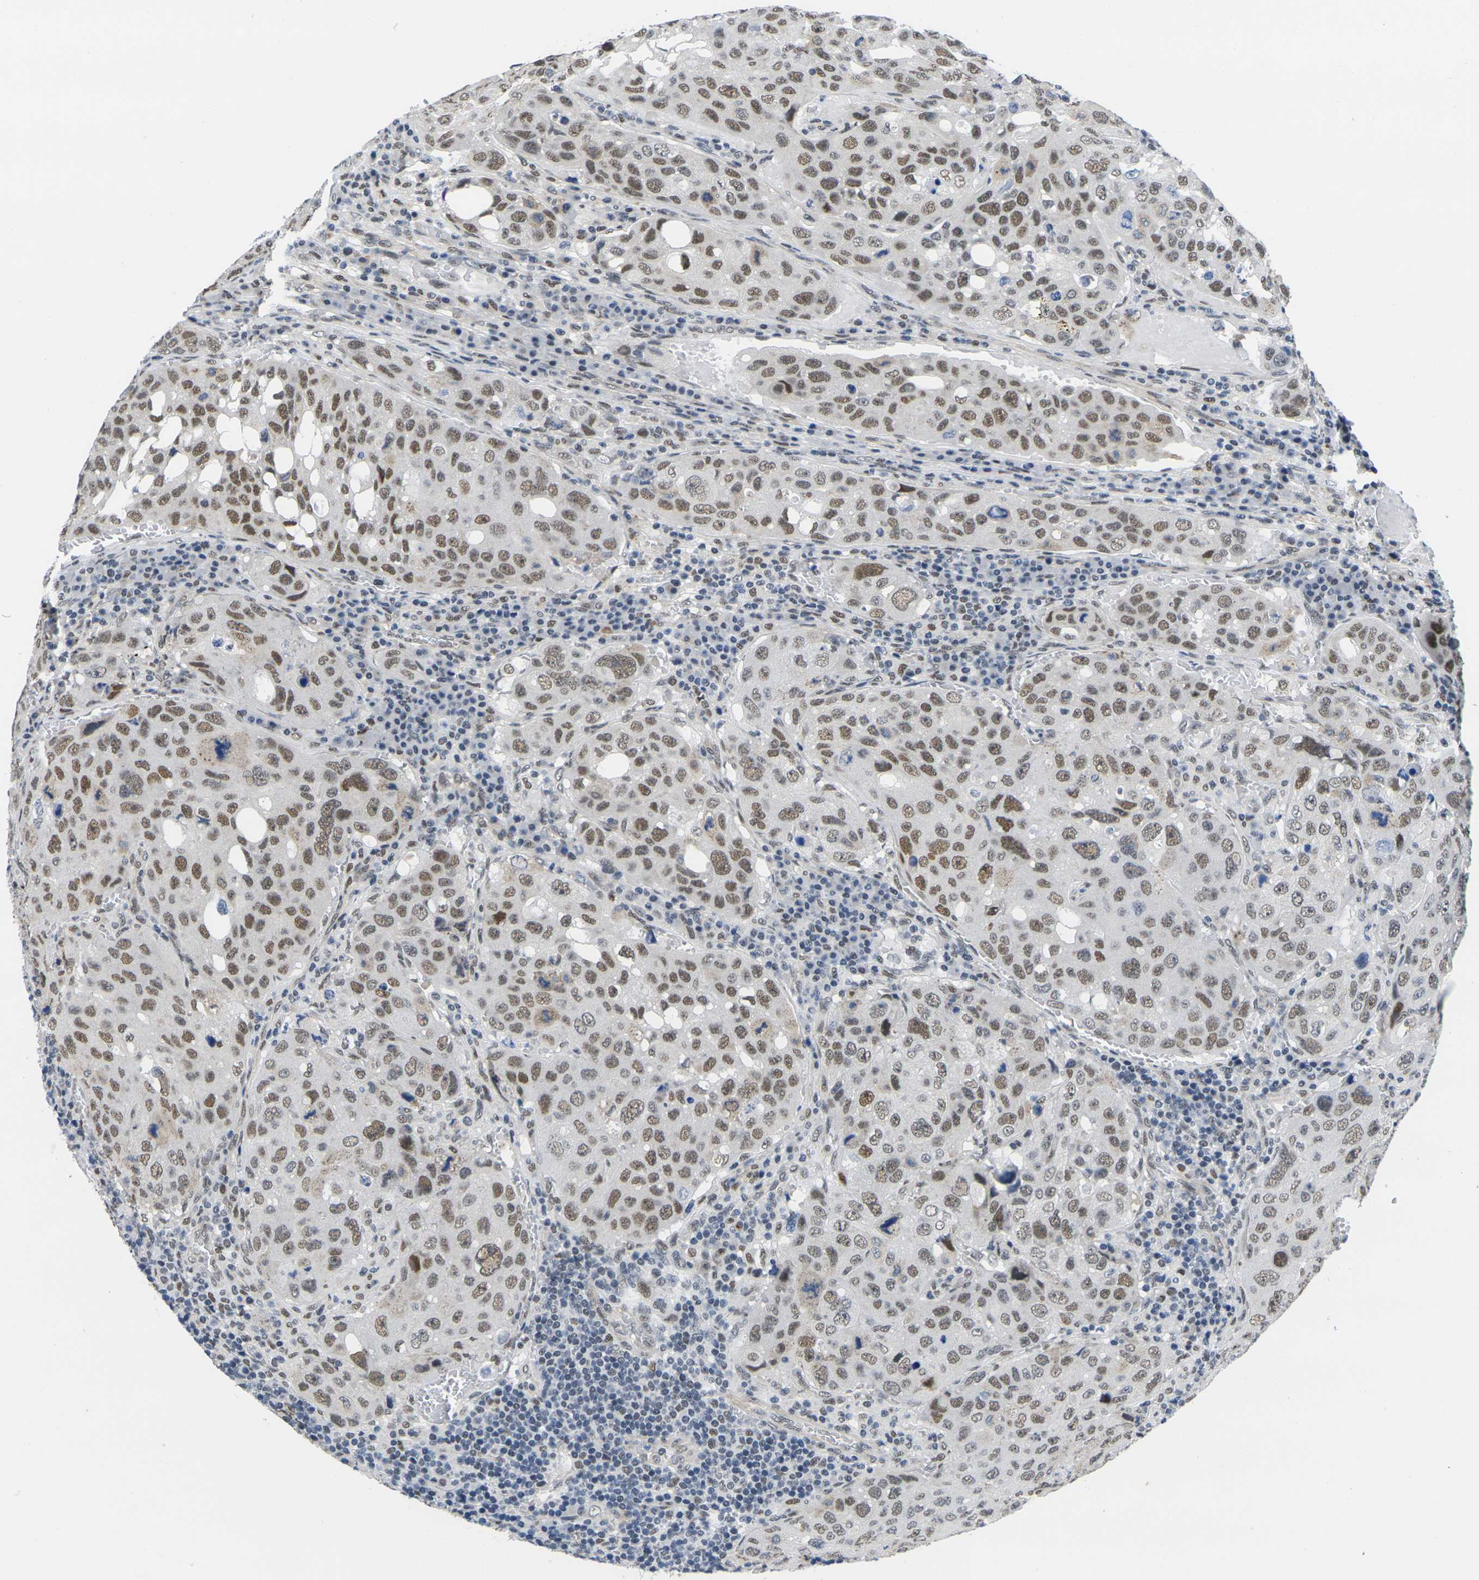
{"staining": {"intensity": "moderate", "quantity": ">75%", "location": "nuclear"}, "tissue": "urothelial cancer", "cell_type": "Tumor cells", "image_type": "cancer", "snomed": [{"axis": "morphology", "description": "Urothelial carcinoma, High grade"}, {"axis": "topography", "description": "Lymph node"}, {"axis": "topography", "description": "Urinary bladder"}], "caption": "Moderate nuclear protein staining is appreciated in approximately >75% of tumor cells in high-grade urothelial carcinoma.", "gene": "RBM7", "patient": {"sex": "male", "age": 51}}